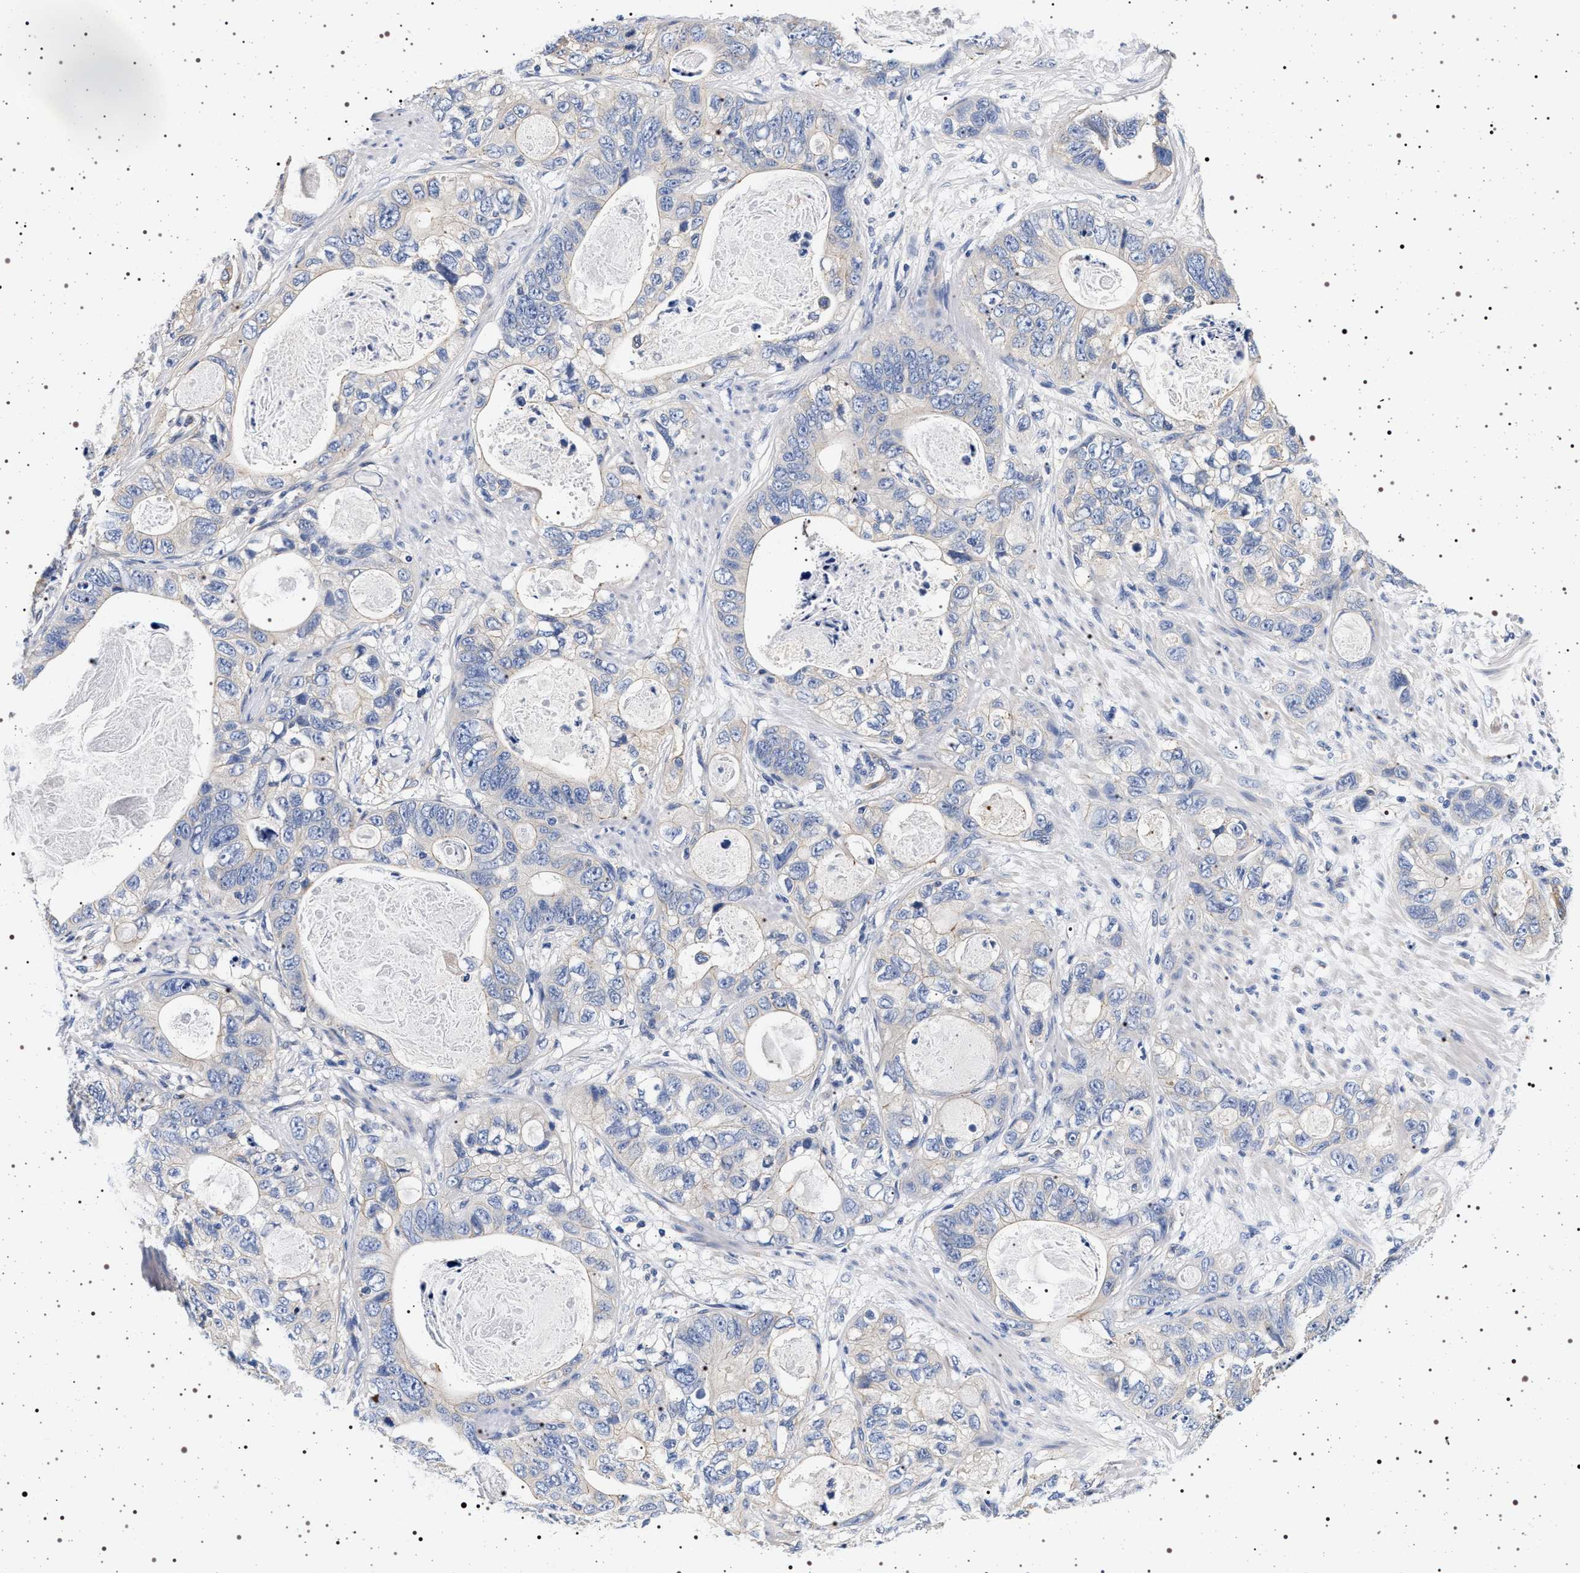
{"staining": {"intensity": "negative", "quantity": "none", "location": "none"}, "tissue": "stomach cancer", "cell_type": "Tumor cells", "image_type": "cancer", "snomed": [{"axis": "morphology", "description": "Normal tissue, NOS"}, {"axis": "morphology", "description": "Adenocarcinoma, NOS"}, {"axis": "topography", "description": "Stomach"}], "caption": "An immunohistochemistry (IHC) image of stomach adenocarcinoma is shown. There is no staining in tumor cells of stomach adenocarcinoma.", "gene": "HSD17B1", "patient": {"sex": "female", "age": 89}}